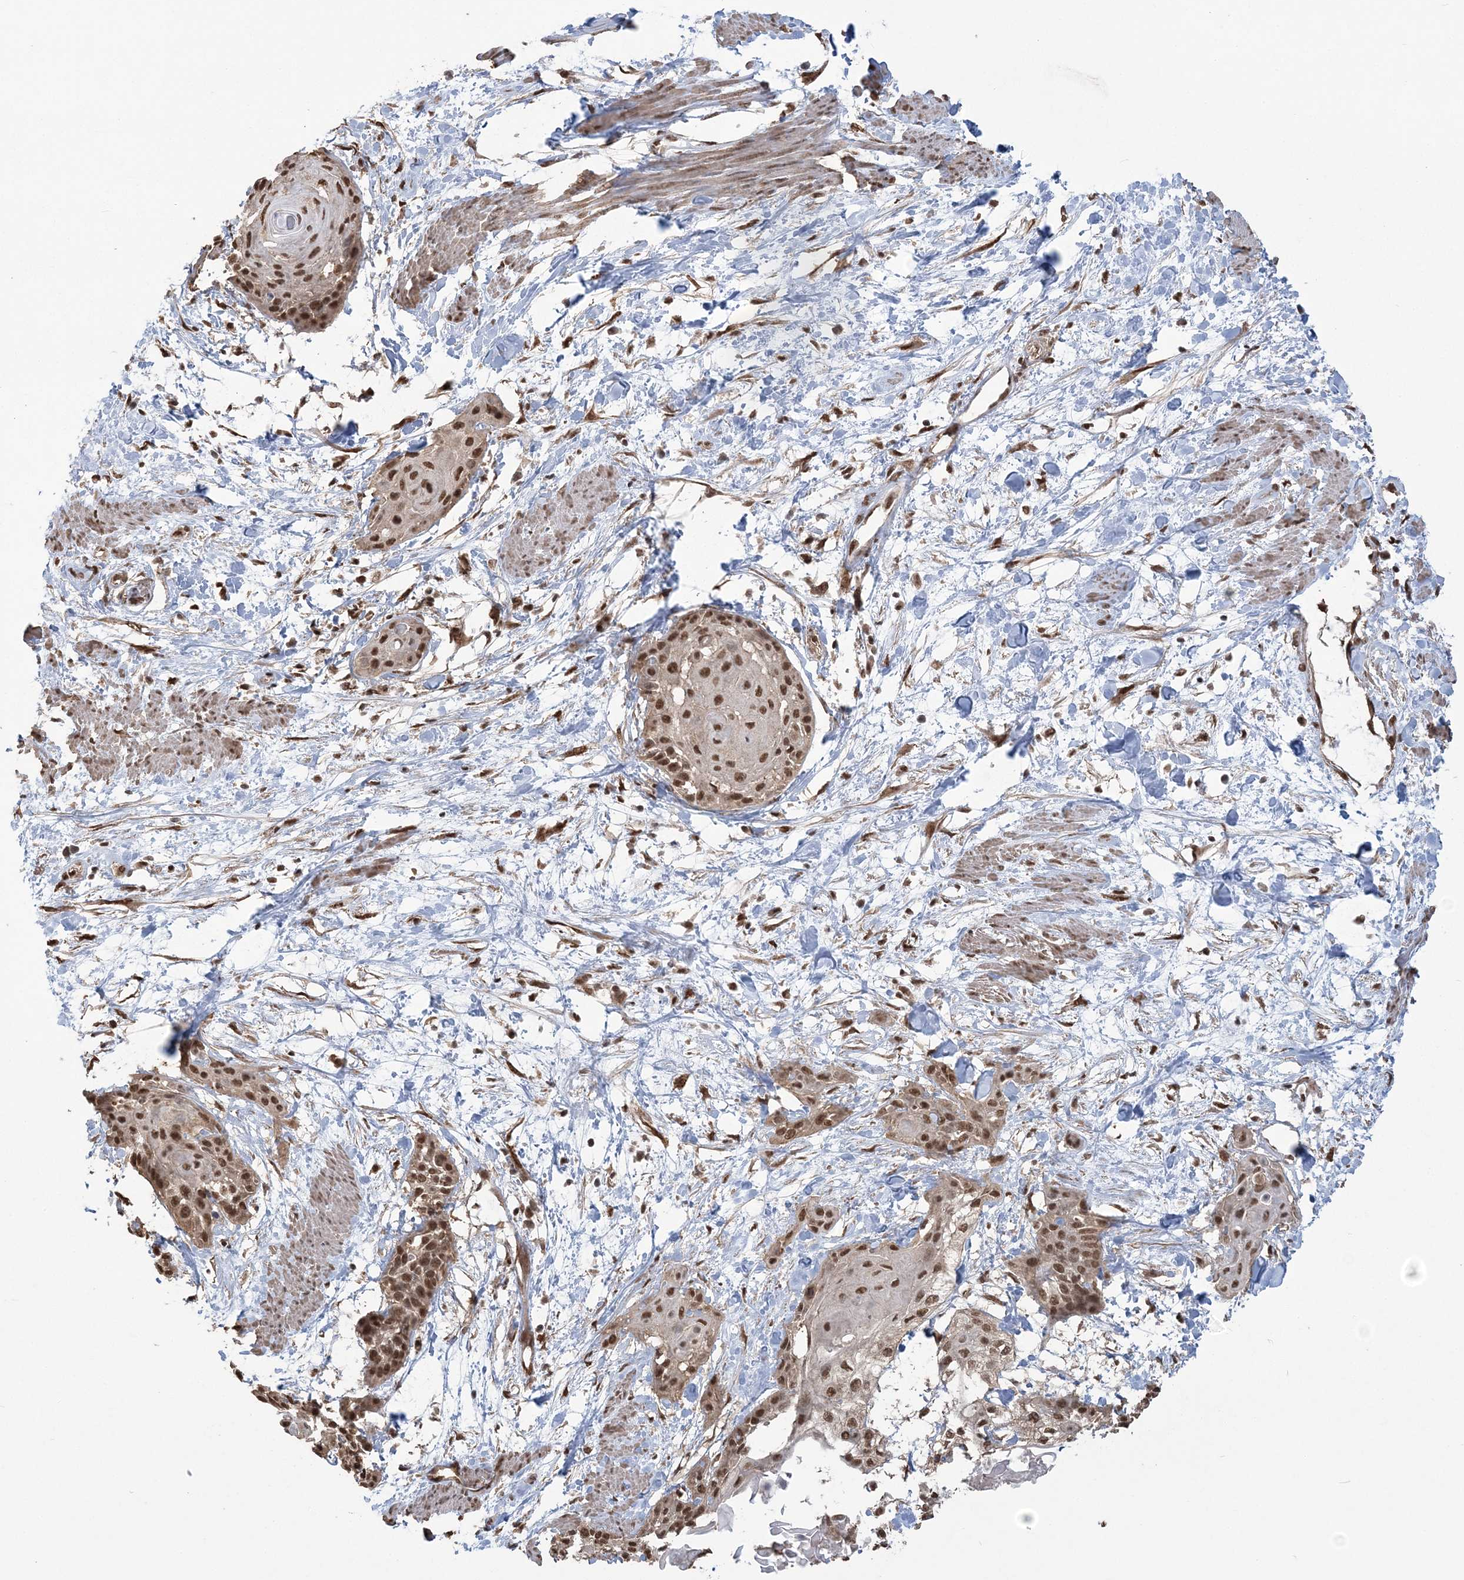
{"staining": {"intensity": "moderate", "quantity": ">75%", "location": "nuclear"}, "tissue": "cervical cancer", "cell_type": "Tumor cells", "image_type": "cancer", "snomed": [{"axis": "morphology", "description": "Squamous cell carcinoma, NOS"}, {"axis": "topography", "description": "Cervix"}], "caption": "Immunohistochemistry of human cervical cancer (squamous cell carcinoma) exhibits medium levels of moderate nuclear expression in about >75% of tumor cells. Immunohistochemistry stains the protein in brown and the nuclei are stained blue.", "gene": "ZNF839", "patient": {"sex": "female", "age": 57}}